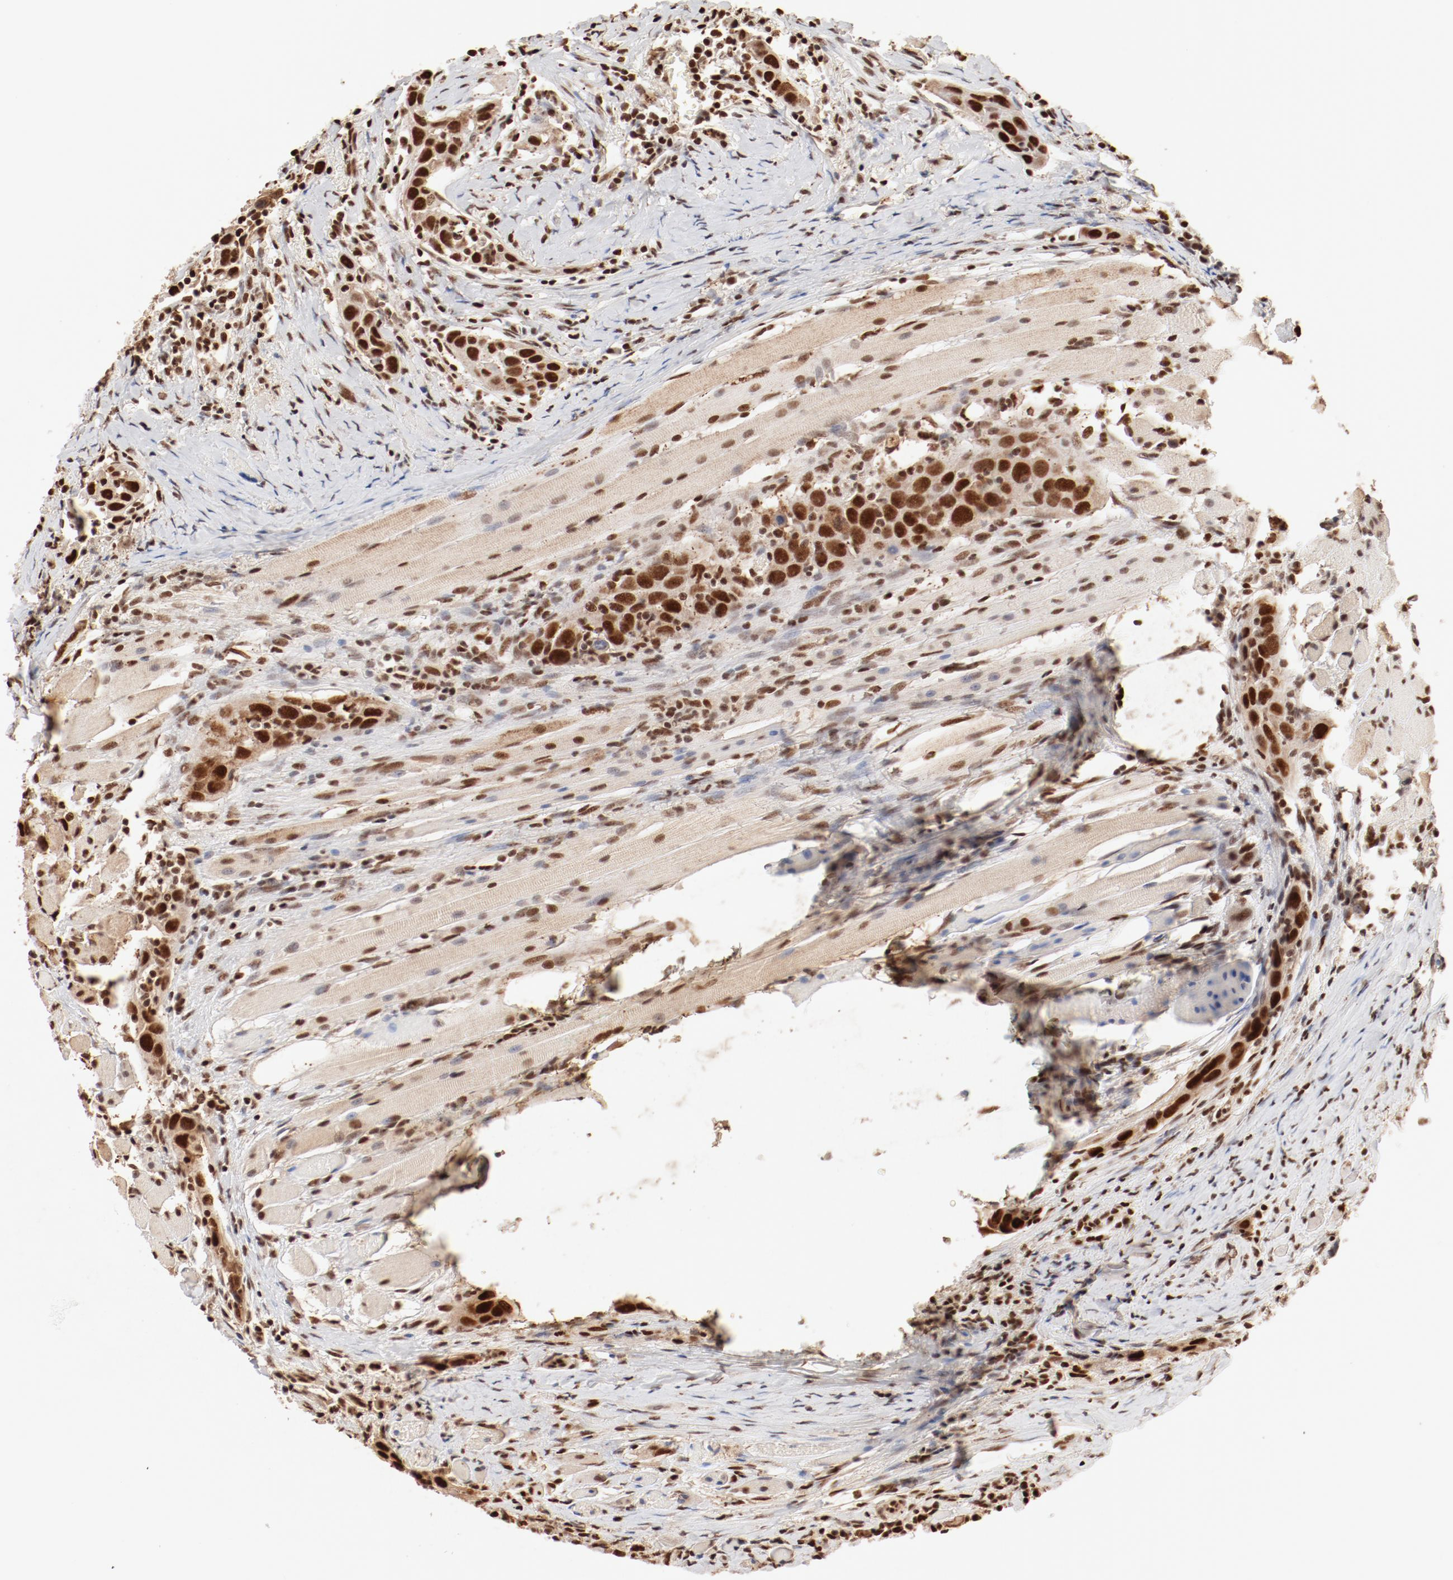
{"staining": {"intensity": "strong", "quantity": ">75%", "location": "nuclear"}, "tissue": "head and neck cancer", "cell_type": "Tumor cells", "image_type": "cancer", "snomed": [{"axis": "morphology", "description": "Squamous cell carcinoma, NOS"}, {"axis": "topography", "description": "Oral tissue"}, {"axis": "topography", "description": "Head-Neck"}], "caption": "Head and neck cancer (squamous cell carcinoma) stained with a brown dye exhibits strong nuclear positive staining in approximately >75% of tumor cells.", "gene": "FAM50A", "patient": {"sex": "female", "age": 50}}